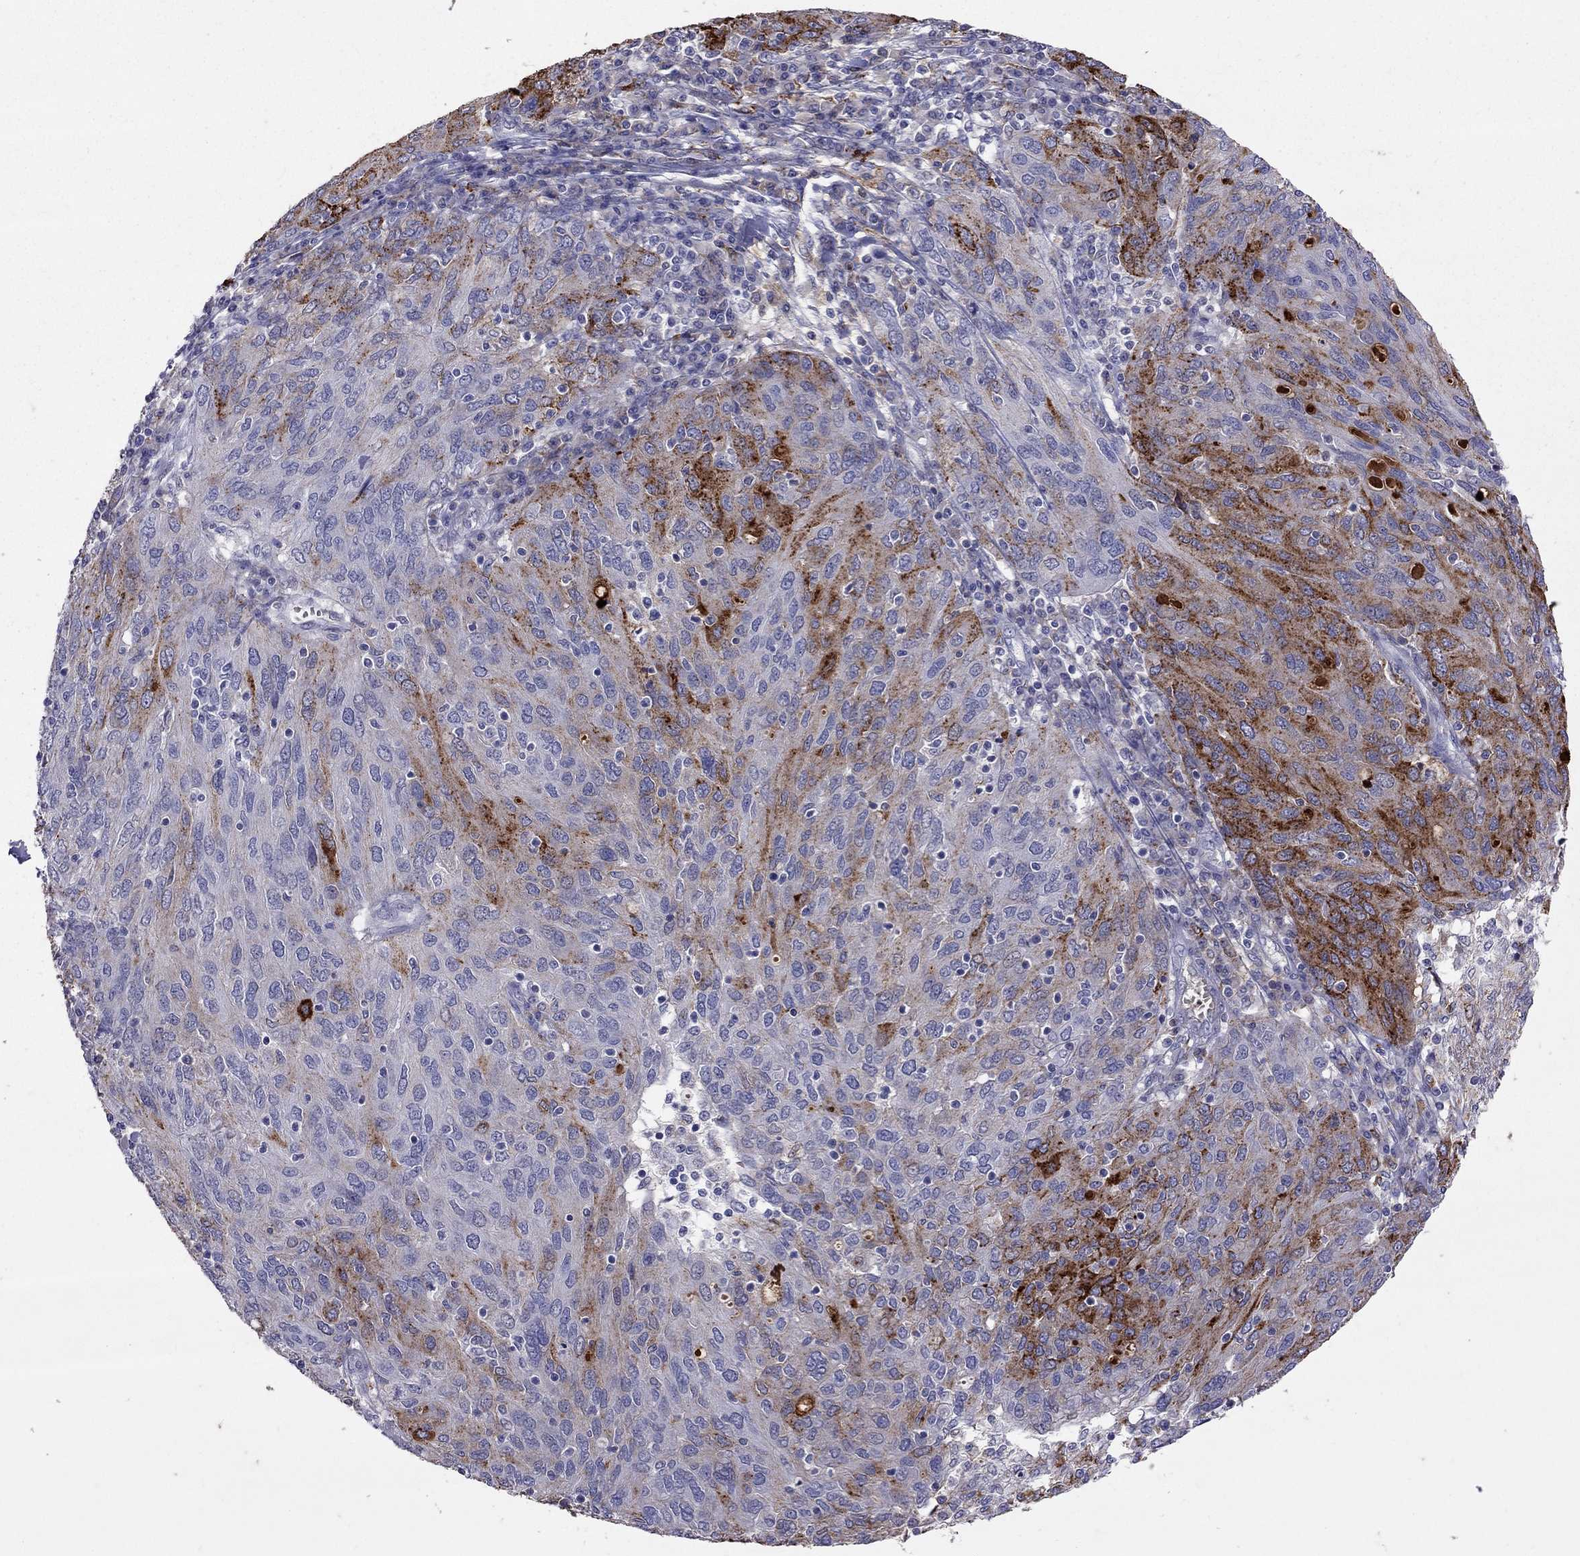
{"staining": {"intensity": "strong", "quantity": "<25%", "location": "cytoplasmic/membranous"}, "tissue": "ovarian cancer", "cell_type": "Tumor cells", "image_type": "cancer", "snomed": [{"axis": "morphology", "description": "Carcinoma, endometroid"}, {"axis": "topography", "description": "Ovary"}], "caption": "High-power microscopy captured an IHC image of endometroid carcinoma (ovarian), revealing strong cytoplasmic/membranous expression in about <25% of tumor cells.", "gene": "SERPINA3", "patient": {"sex": "female", "age": 50}}